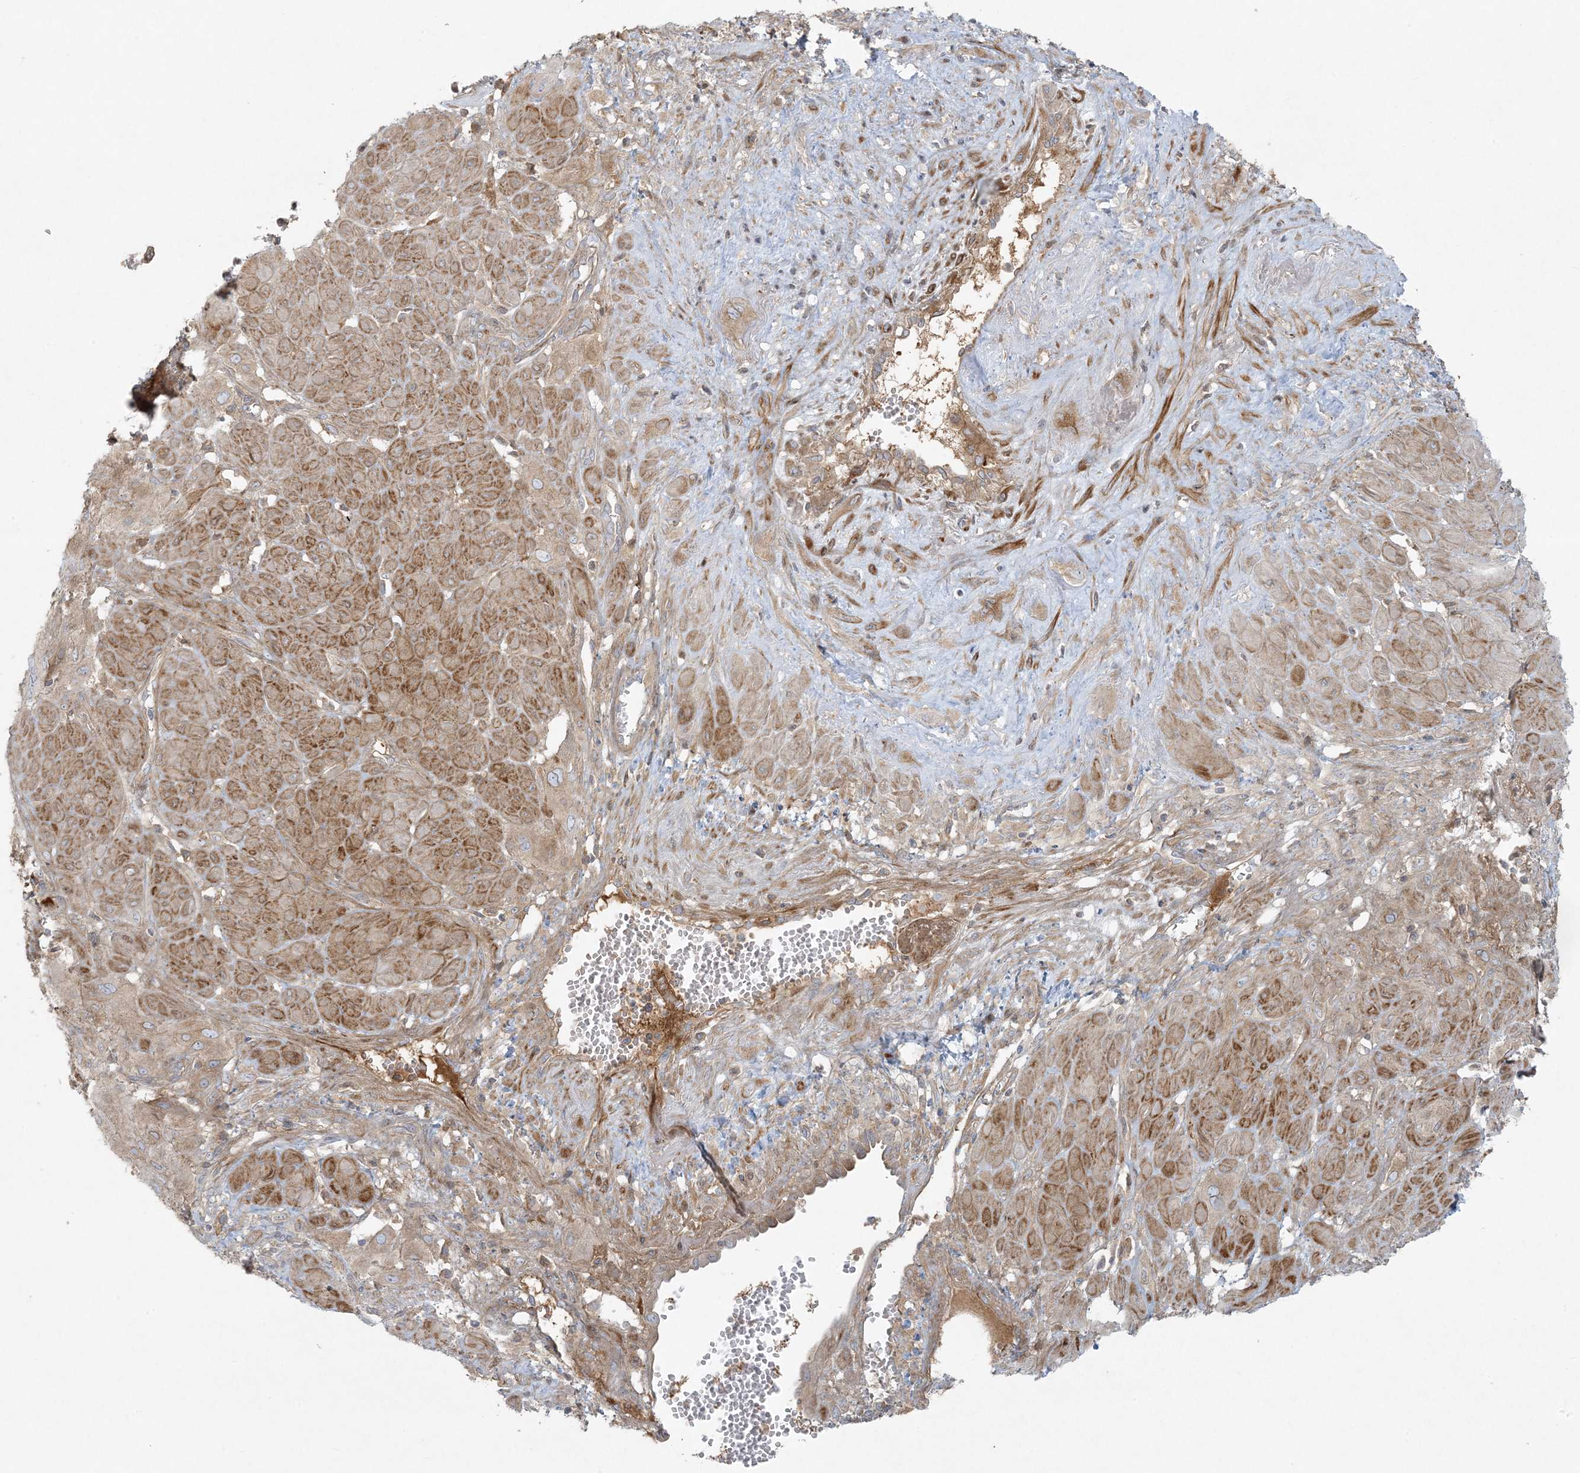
{"staining": {"intensity": "moderate", "quantity": ">75%", "location": "cytoplasmic/membranous"}, "tissue": "cervical cancer", "cell_type": "Tumor cells", "image_type": "cancer", "snomed": [{"axis": "morphology", "description": "Squamous cell carcinoma, NOS"}, {"axis": "topography", "description": "Cervix"}], "caption": "IHC of cervical squamous cell carcinoma exhibits medium levels of moderate cytoplasmic/membranous positivity in about >75% of tumor cells. The staining is performed using DAB brown chromogen to label protein expression. The nuclei are counter-stained blue using hematoxylin.", "gene": "PIK3R4", "patient": {"sex": "female", "age": 34}}